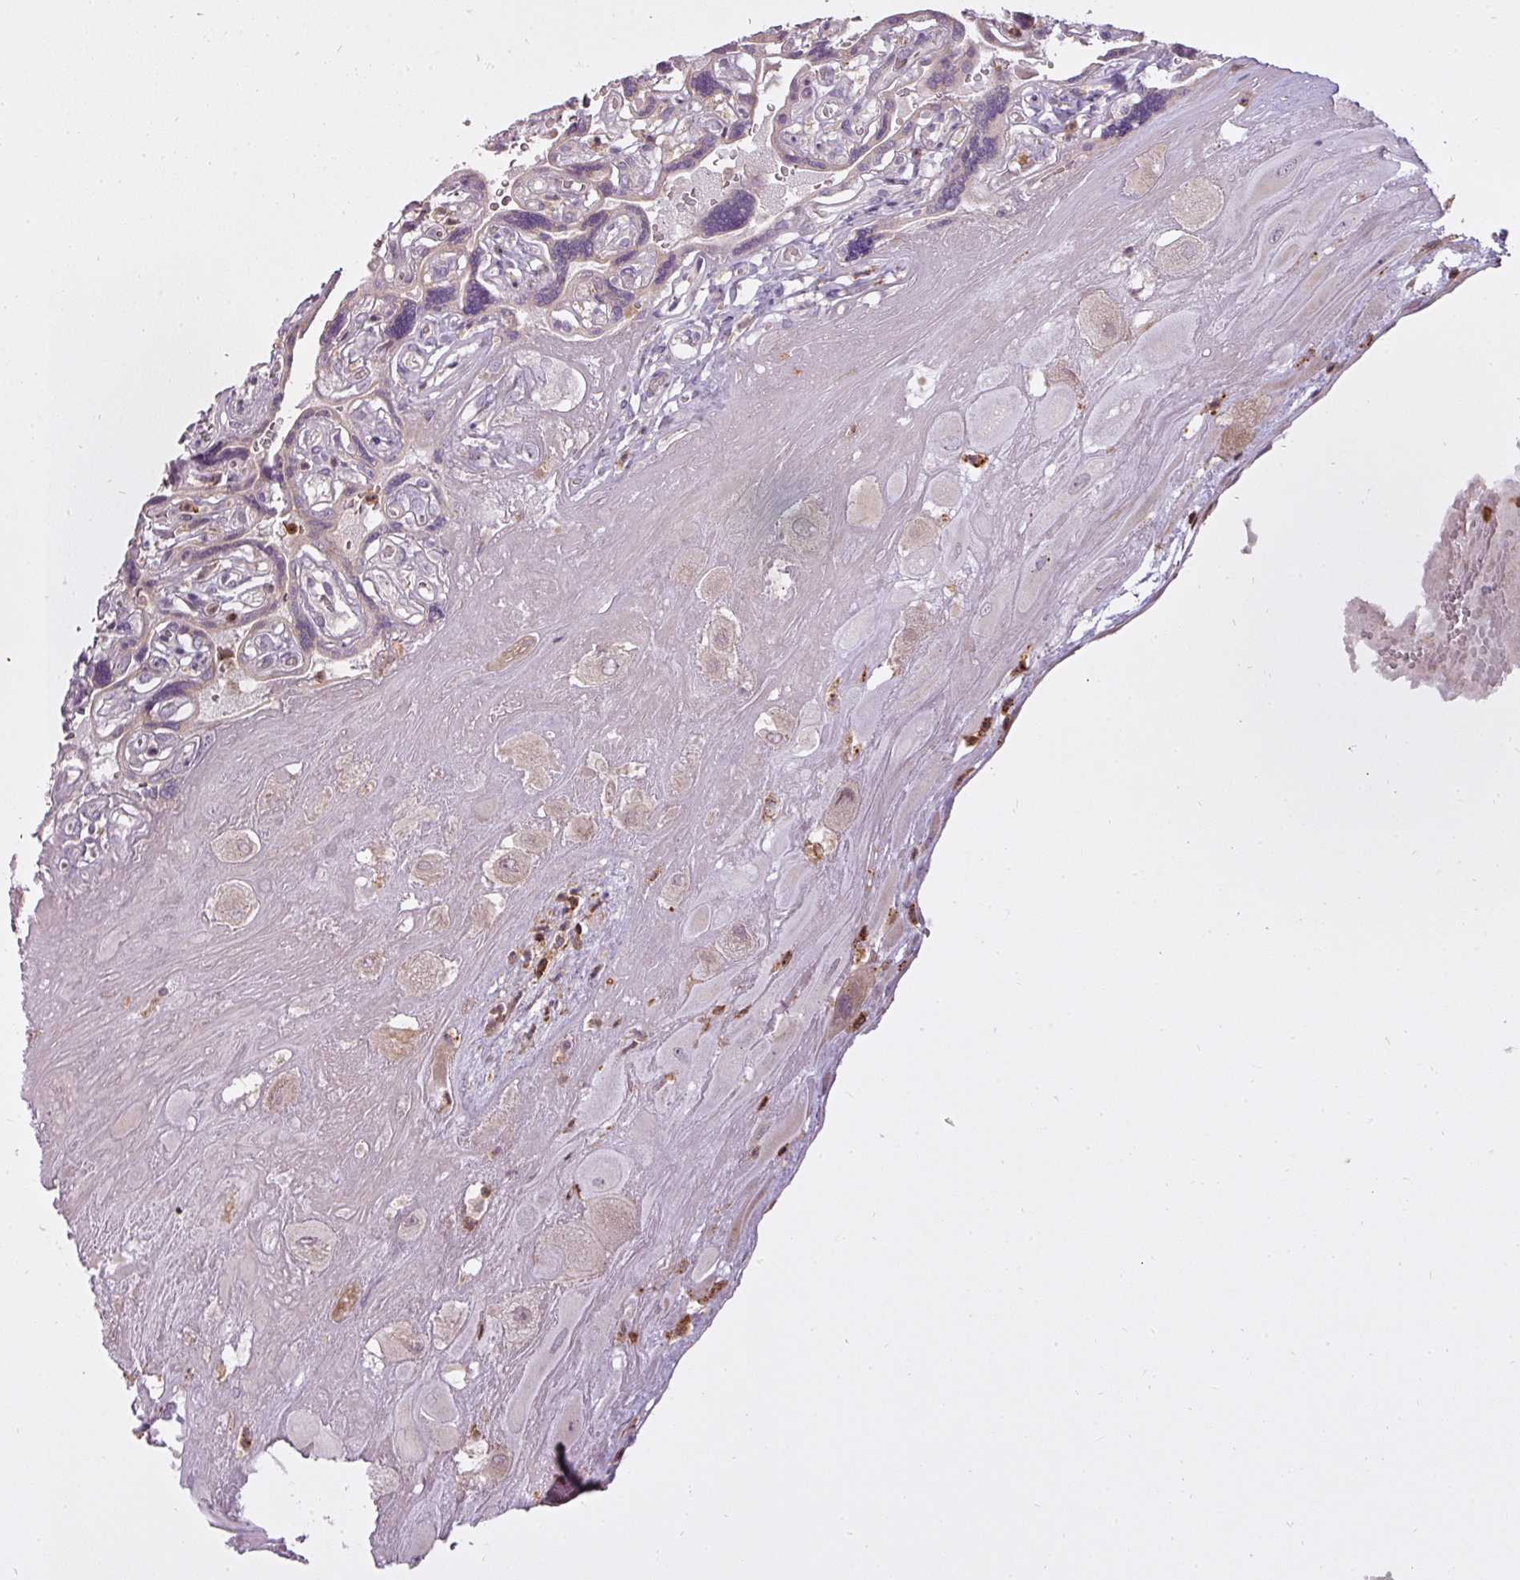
{"staining": {"intensity": "weak", "quantity": "<25%", "location": "cytoplasmic/membranous"}, "tissue": "placenta", "cell_type": "Decidual cells", "image_type": "normal", "snomed": [{"axis": "morphology", "description": "Normal tissue, NOS"}, {"axis": "topography", "description": "Placenta"}], "caption": "Benign placenta was stained to show a protein in brown. There is no significant staining in decidual cells. (DAB (3,3'-diaminobenzidine) immunohistochemistry with hematoxylin counter stain).", "gene": "STK4", "patient": {"sex": "female", "age": 32}}